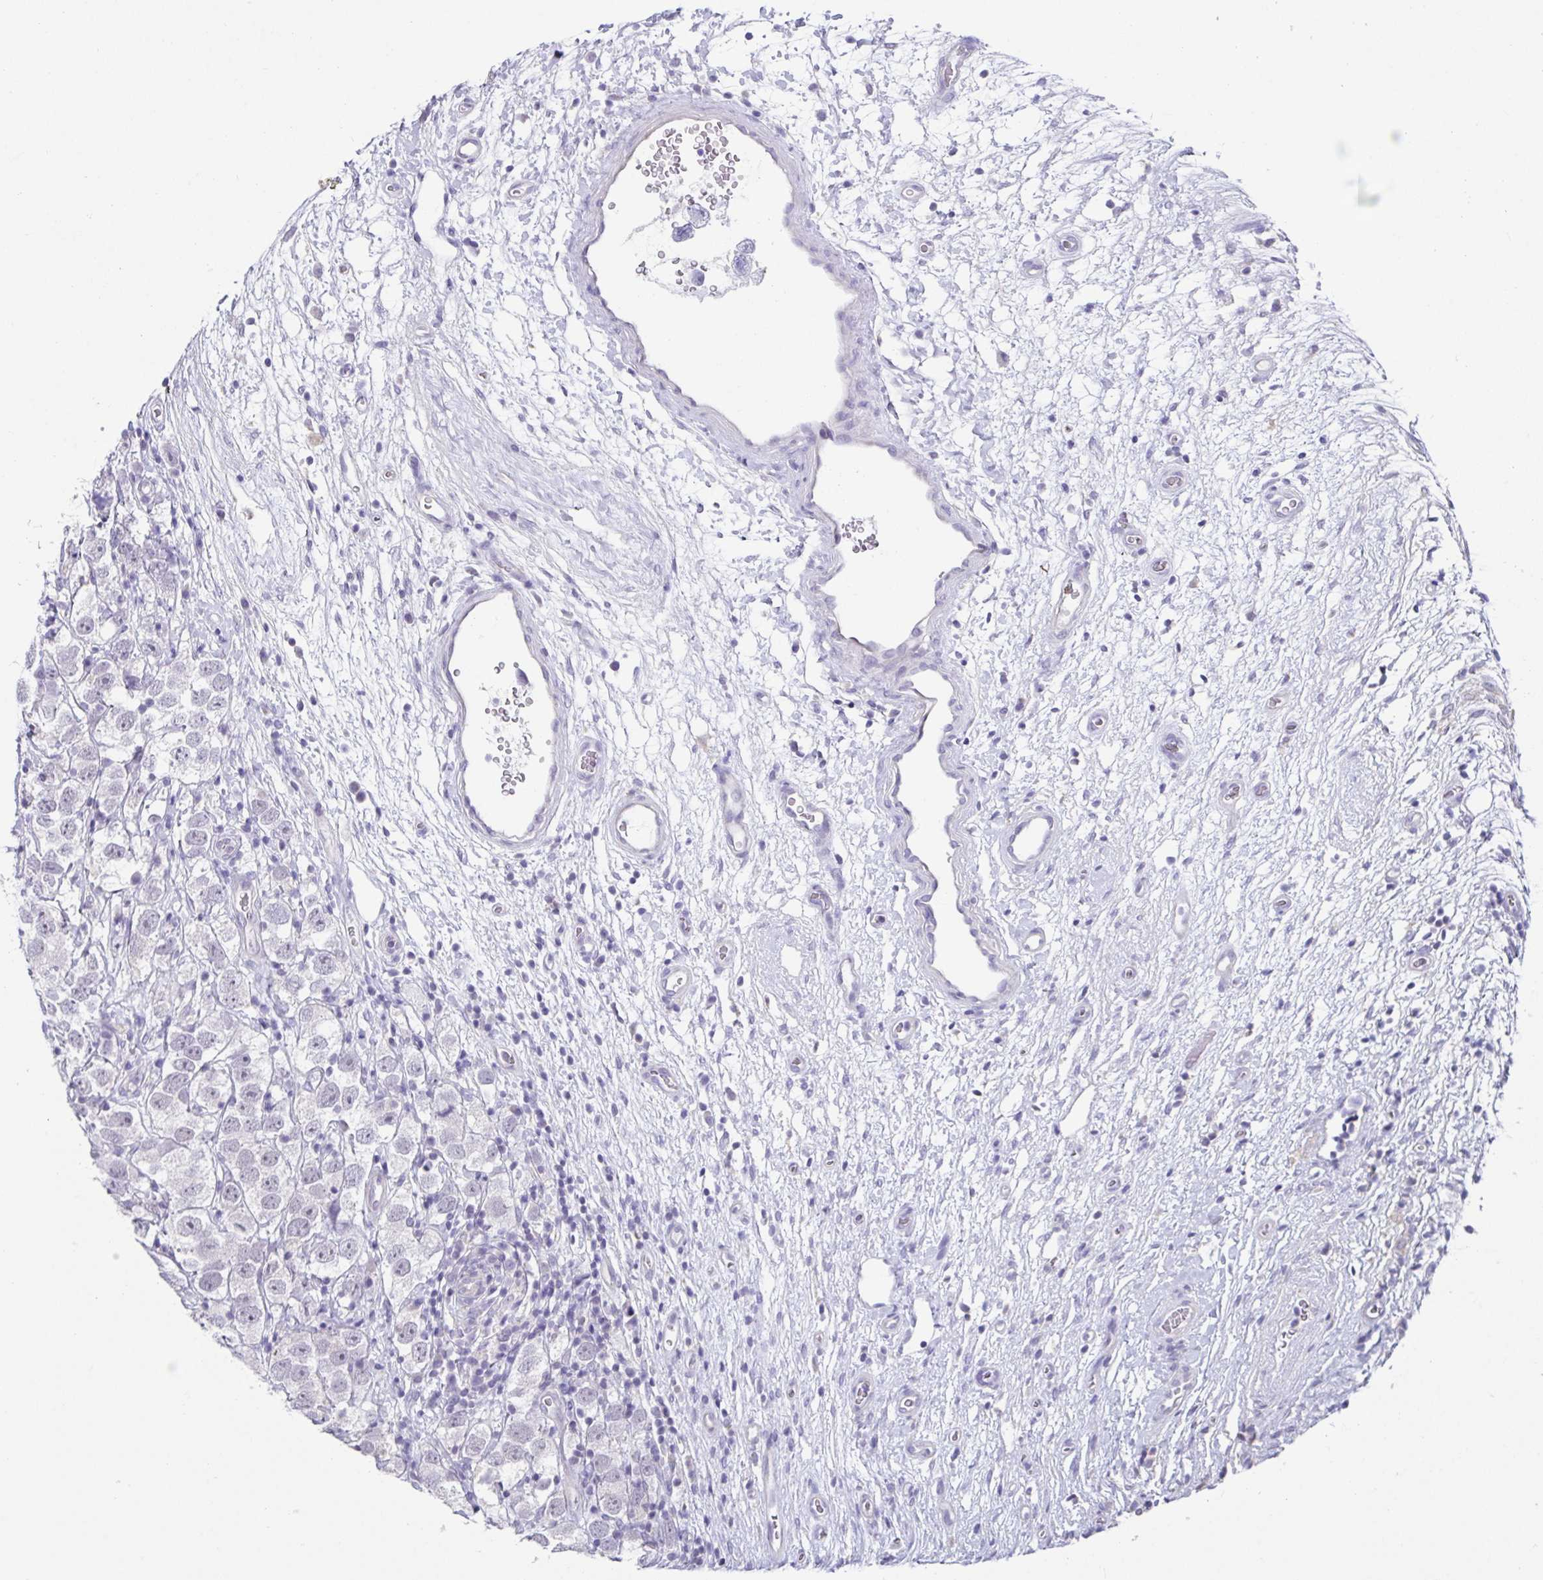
{"staining": {"intensity": "negative", "quantity": "none", "location": "none"}, "tissue": "testis cancer", "cell_type": "Tumor cells", "image_type": "cancer", "snomed": [{"axis": "morphology", "description": "Seminoma, NOS"}, {"axis": "topography", "description": "Testis"}], "caption": "IHC photomicrograph of testis seminoma stained for a protein (brown), which demonstrates no staining in tumor cells. (Stains: DAB IHC with hematoxylin counter stain, Microscopy: brightfield microscopy at high magnification).", "gene": "CXCR1", "patient": {"sex": "male", "age": 26}}